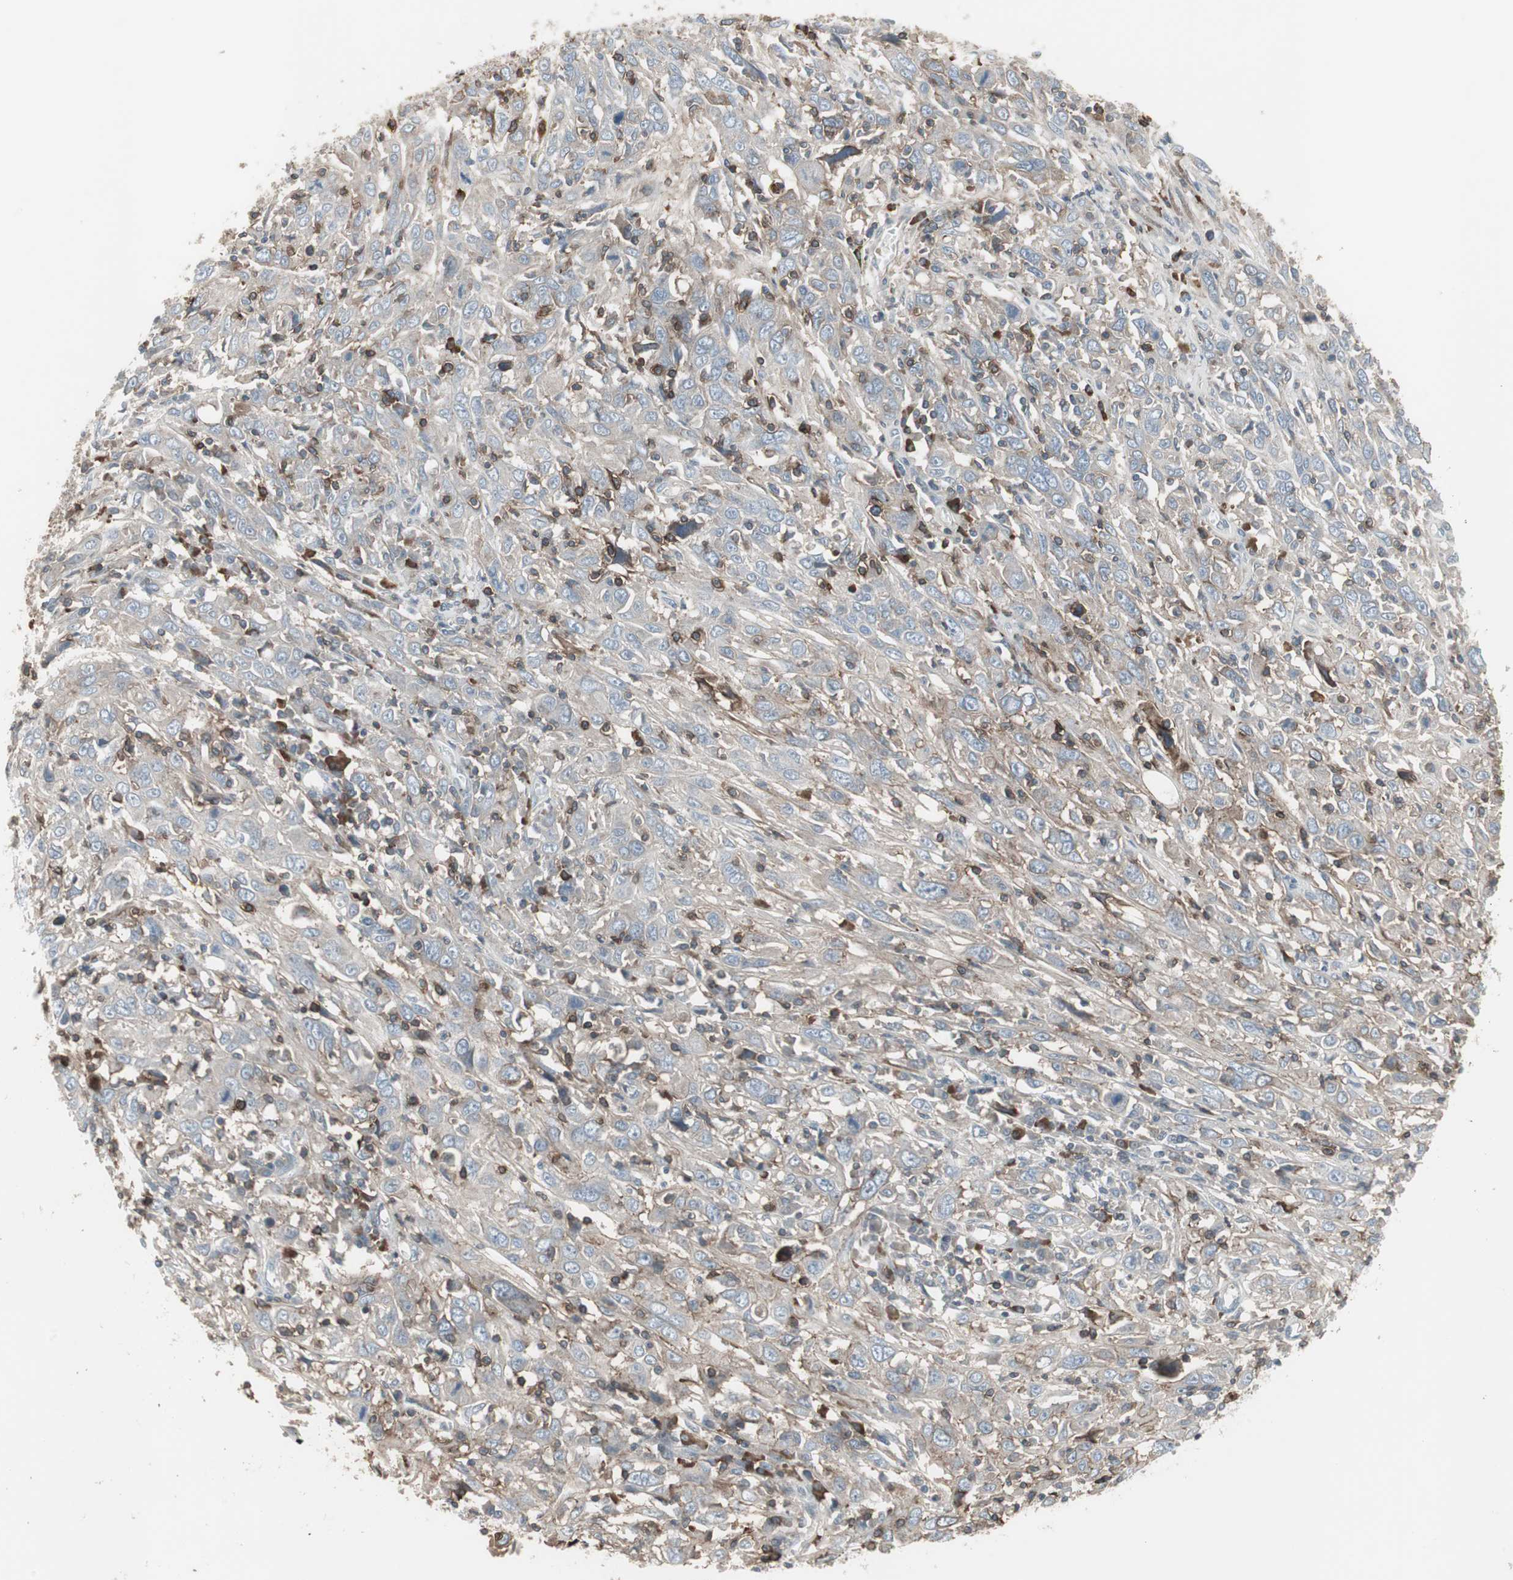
{"staining": {"intensity": "negative", "quantity": "none", "location": "none"}, "tissue": "cervical cancer", "cell_type": "Tumor cells", "image_type": "cancer", "snomed": [{"axis": "morphology", "description": "Squamous cell carcinoma, NOS"}, {"axis": "topography", "description": "Cervix"}], "caption": "Tumor cells show no significant protein staining in cervical squamous cell carcinoma. Nuclei are stained in blue.", "gene": "ZSCAN32", "patient": {"sex": "female", "age": 46}}